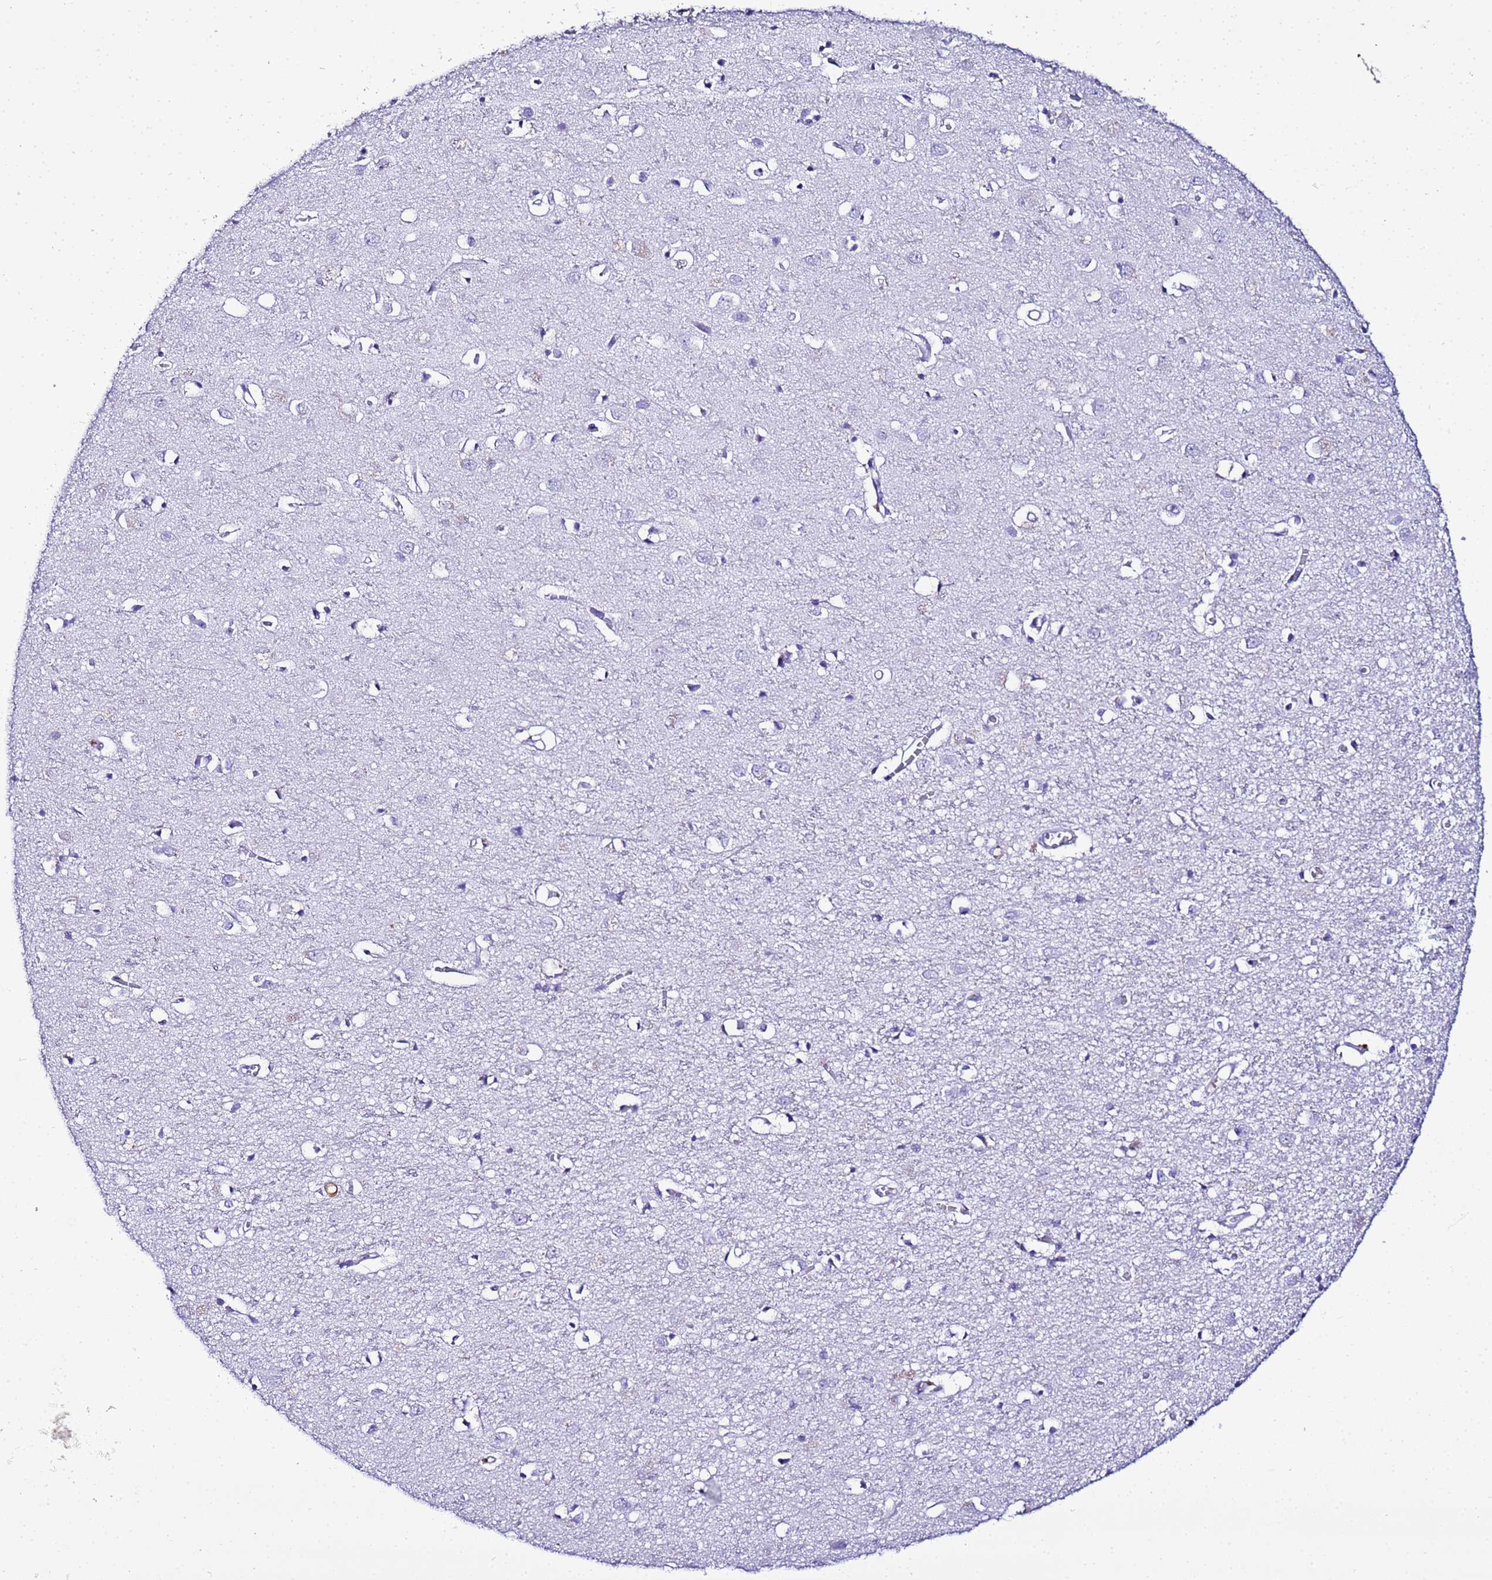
{"staining": {"intensity": "moderate", "quantity": "<25%", "location": "cytoplasmic/membranous"}, "tissue": "cerebral cortex", "cell_type": "Endothelial cells", "image_type": "normal", "snomed": [{"axis": "morphology", "description": "Normal tissue, NOS"}, {"axis": "topography", "description": "Cerebral cortex"}], "caption": "Protein staining by immunohistochemistry (IHC) shows moderate cytoplasmic/membranous staining in approximately <25% of endothelial cells in normal cerebral cortex.", "gene": "CFHR1", "patient": {"sex": "female", "age": 64}}